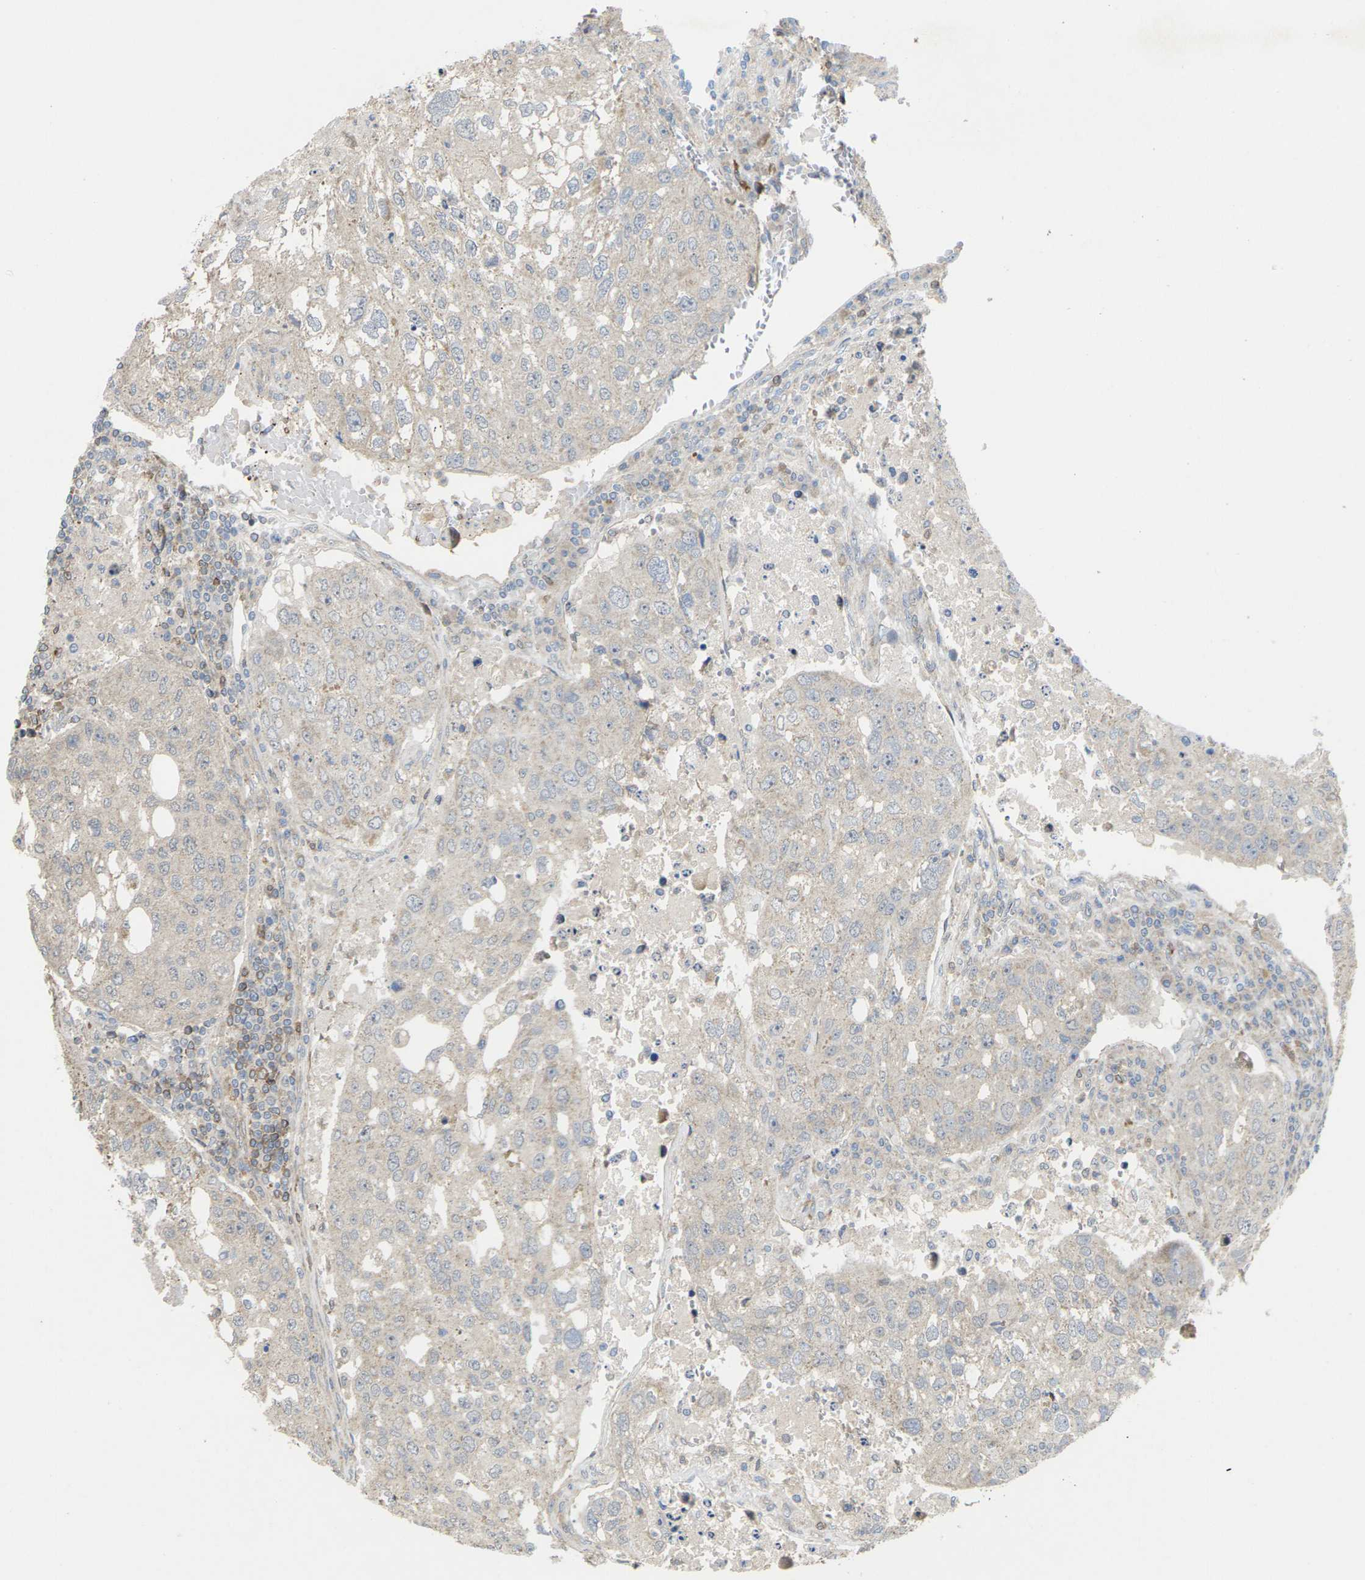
{"staining": {"intensity": "weak", "quantity": "<25%", "location": "cytoplasmic/membranous"}, "tissue": "urothelial cancer", "cell_type": "Tumor cells", "image_type": "cancer", "snomed": [{"axis": "morphology", "description": "Urothelial carcinoma, High grade"}, {"axis": "topography", "description": "Lymph node"}, {"axis": "topography", "description": "Urinary bladder"}], "caption": "This is an immunohistochemistry (IHC) photomicrograph of high-grade urothelial carcinoma. There is no expression in tumor cells.", "gene": "TIAM1", "patient": {"sex": "male", "age": 51}}